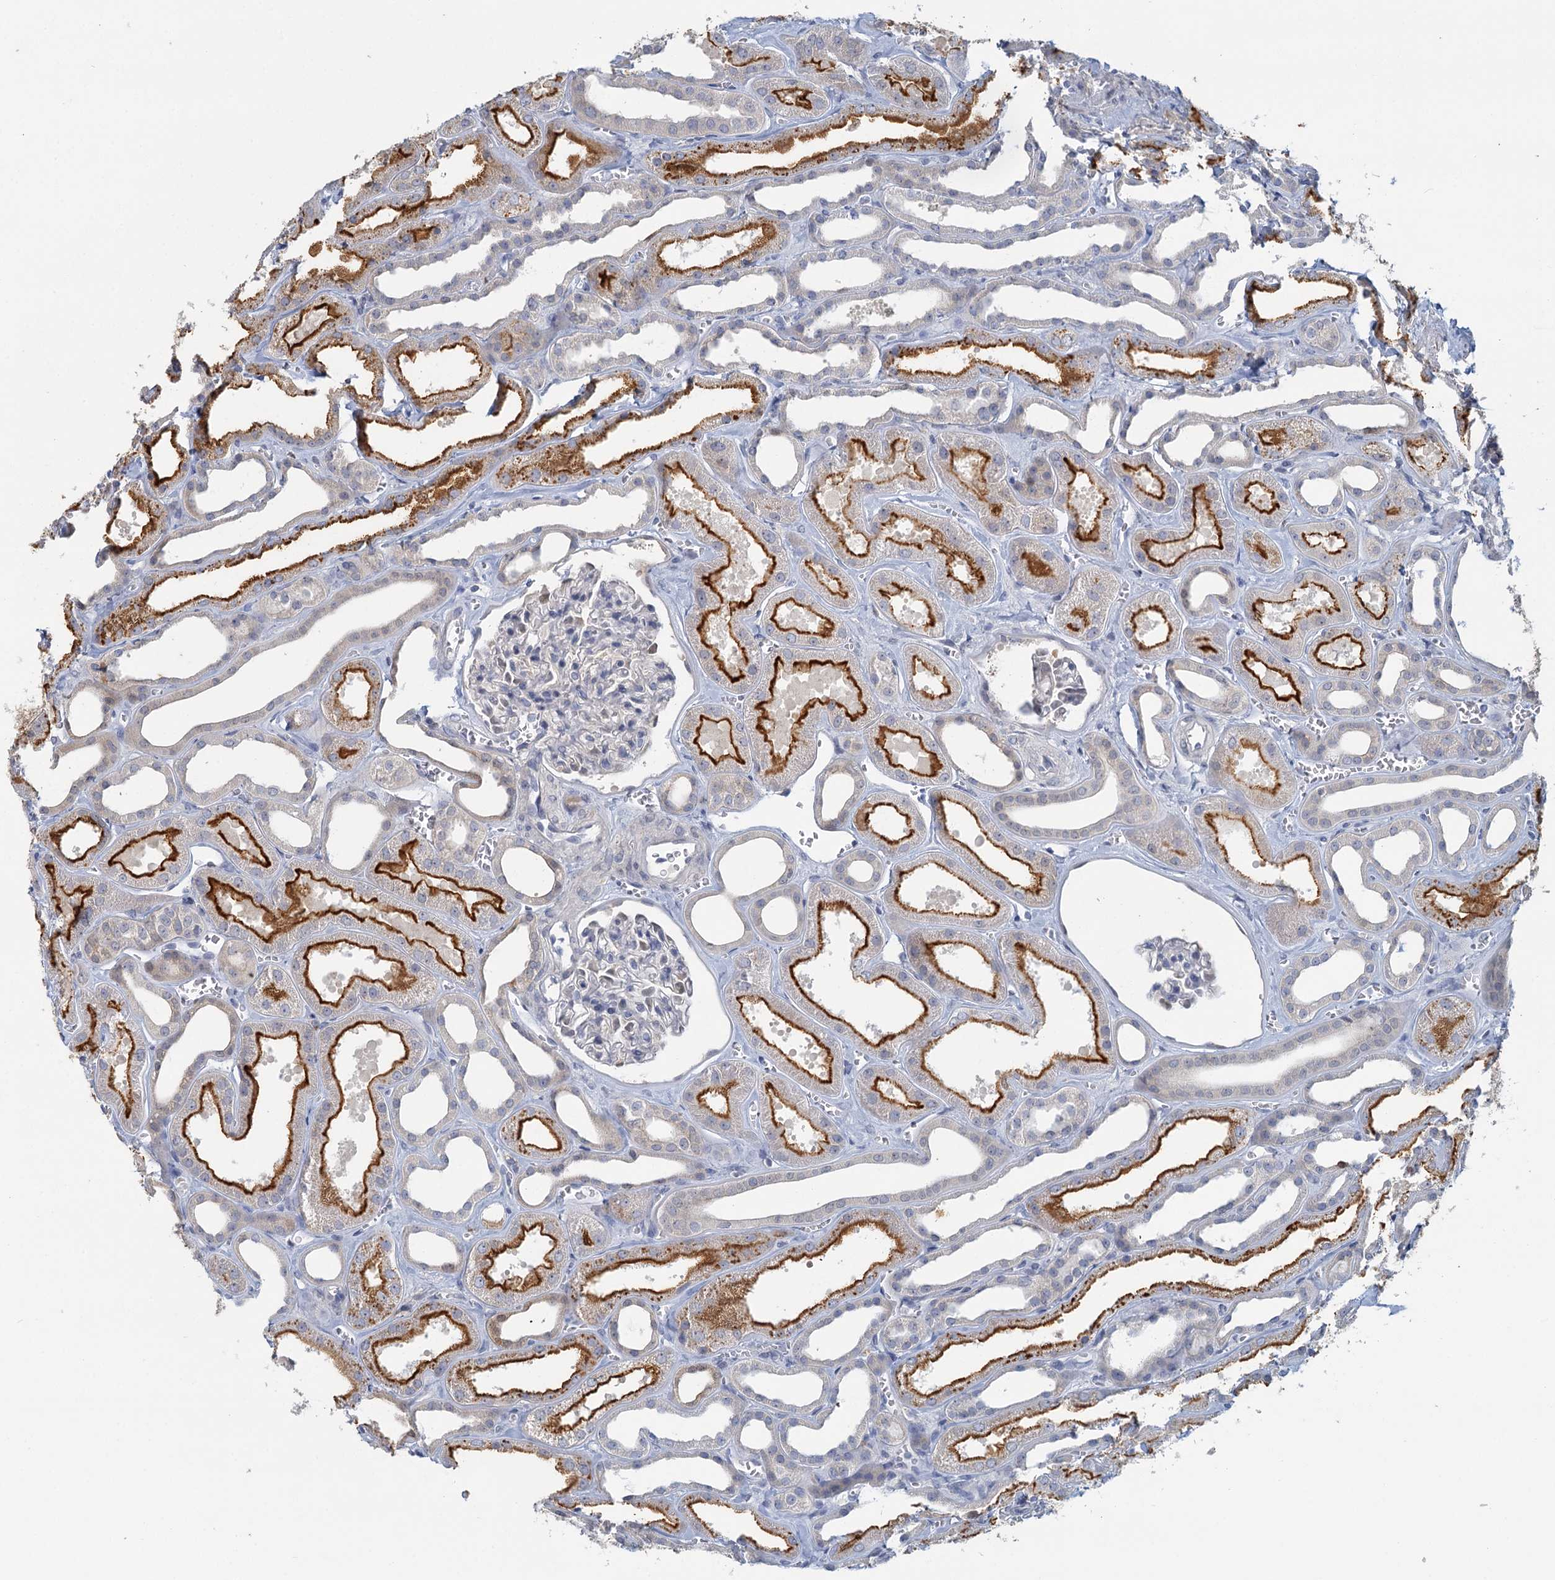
{"staining": {"intensity": "negative", "quantity": "none", "location": "none"}, "tissue": "kidney", "cell_type": "Cells in glomeruli", "image_type": "normal", "snomed": [{"axis": "morphology", "description": "Normal tissue, NOS"}, {"axis": "morphology", "description": "Adenocarcinoma, NOS"}, {"axis": "topography", "description": "Kidney"}], "caption": "This histopathology image is of unremarkable kidney stained with IHC to label a protein in brown with the nuclei are counter-stained blue. There is no expression in cells in glomeruli. (DAB (3,3'-diaminobenzidine) immunohistochemistry with hematoxylin counter stain).", "gene": "MYO7B", "patient": {"sex": "female", "age": 68}}